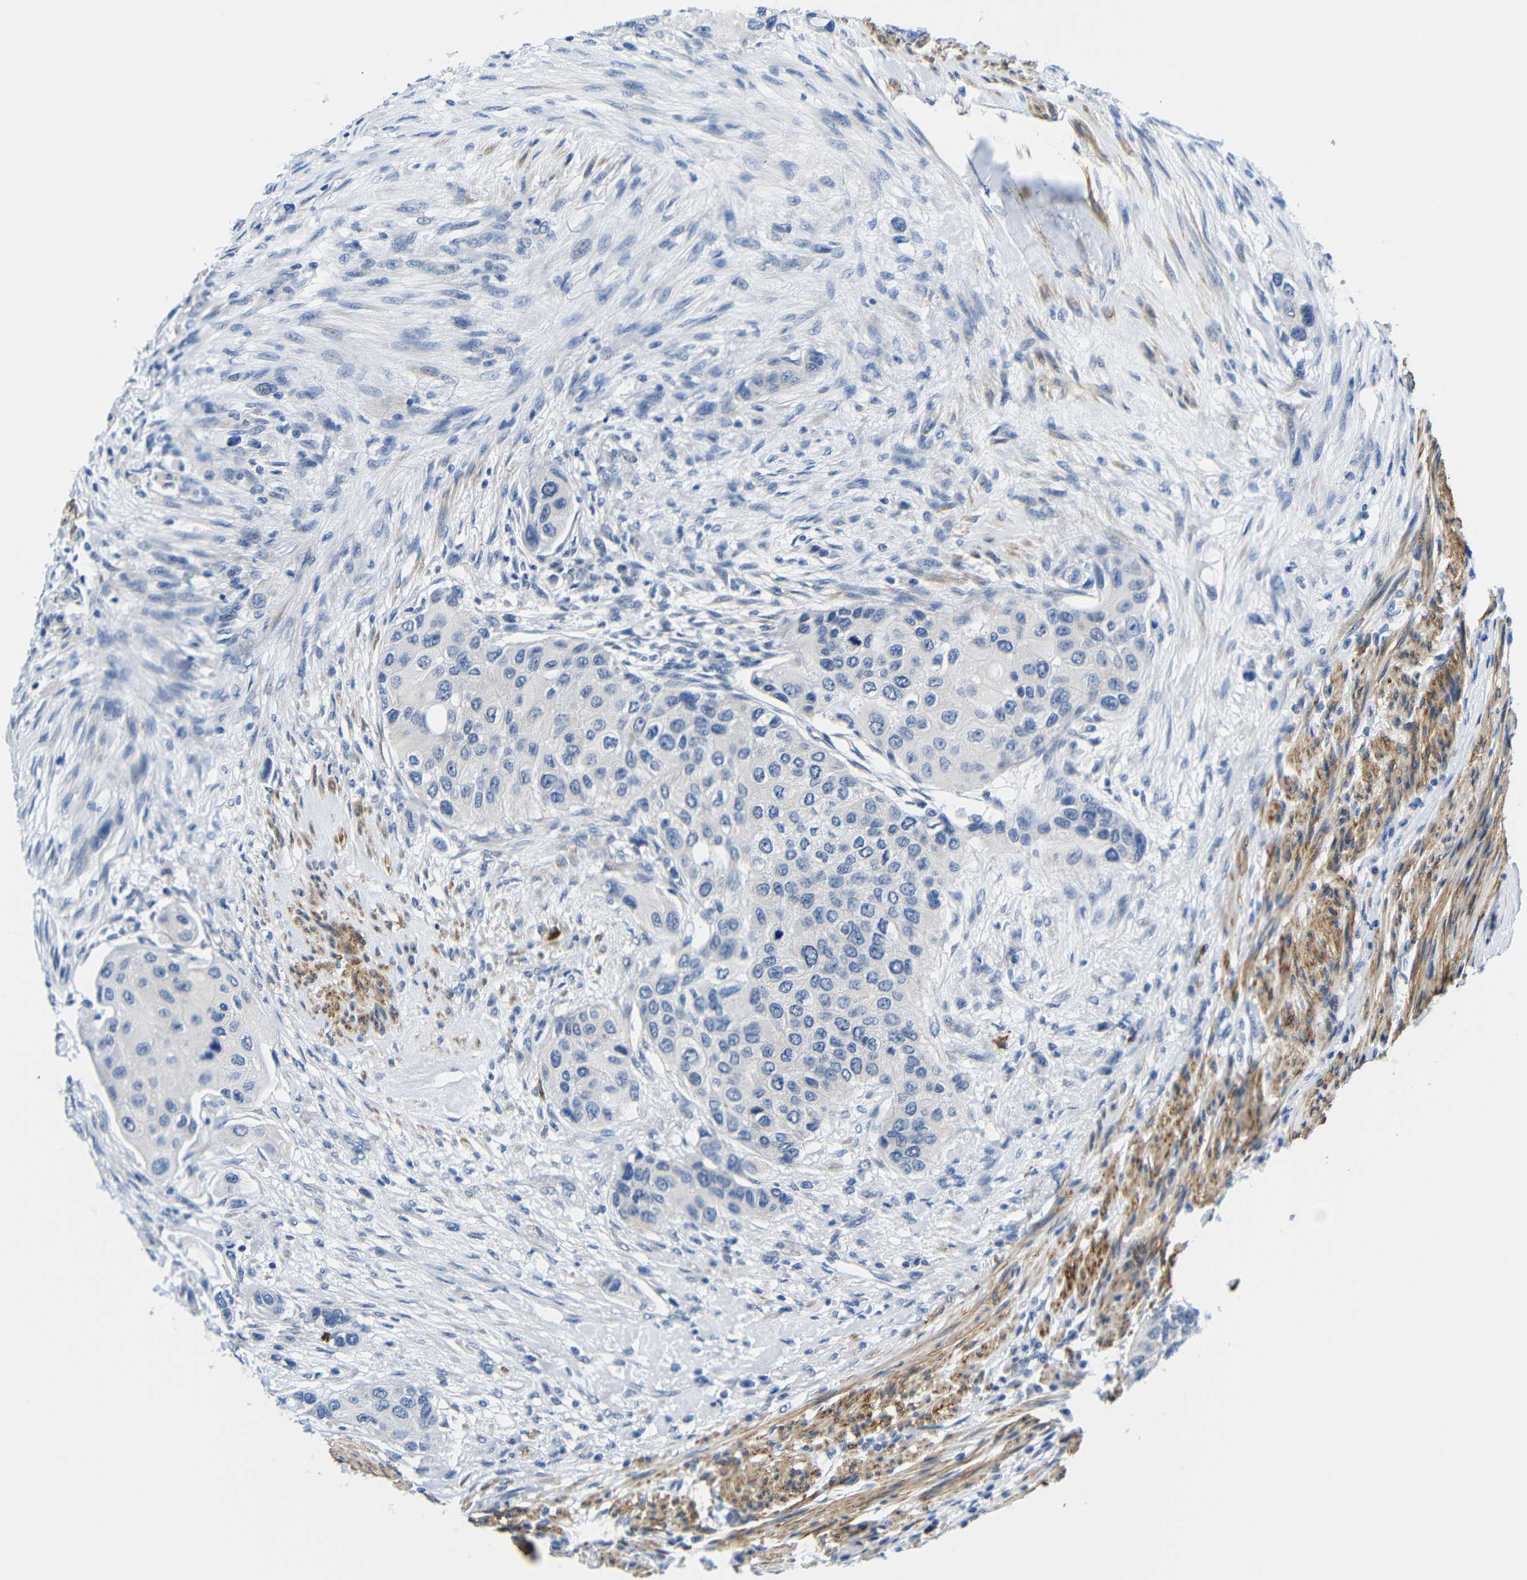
{"staining": {"intensity": "negative", "quantity": "none", "location": "none"}, "tissue": "urothelial cancer", "cell_type": "Tumor cells", "image_type": "cancer", "snomed": [{"axis": "morphology", "description": "Urothelial carcinoma, High grade"}, {"axis": "topography", "description": "Urinary bladder"}], "caption": "IHC of urothelial cancer reveals no expression in tumor cells.", "gene": "NEGR1", "patient": {"sex": "female", "age": 56}}